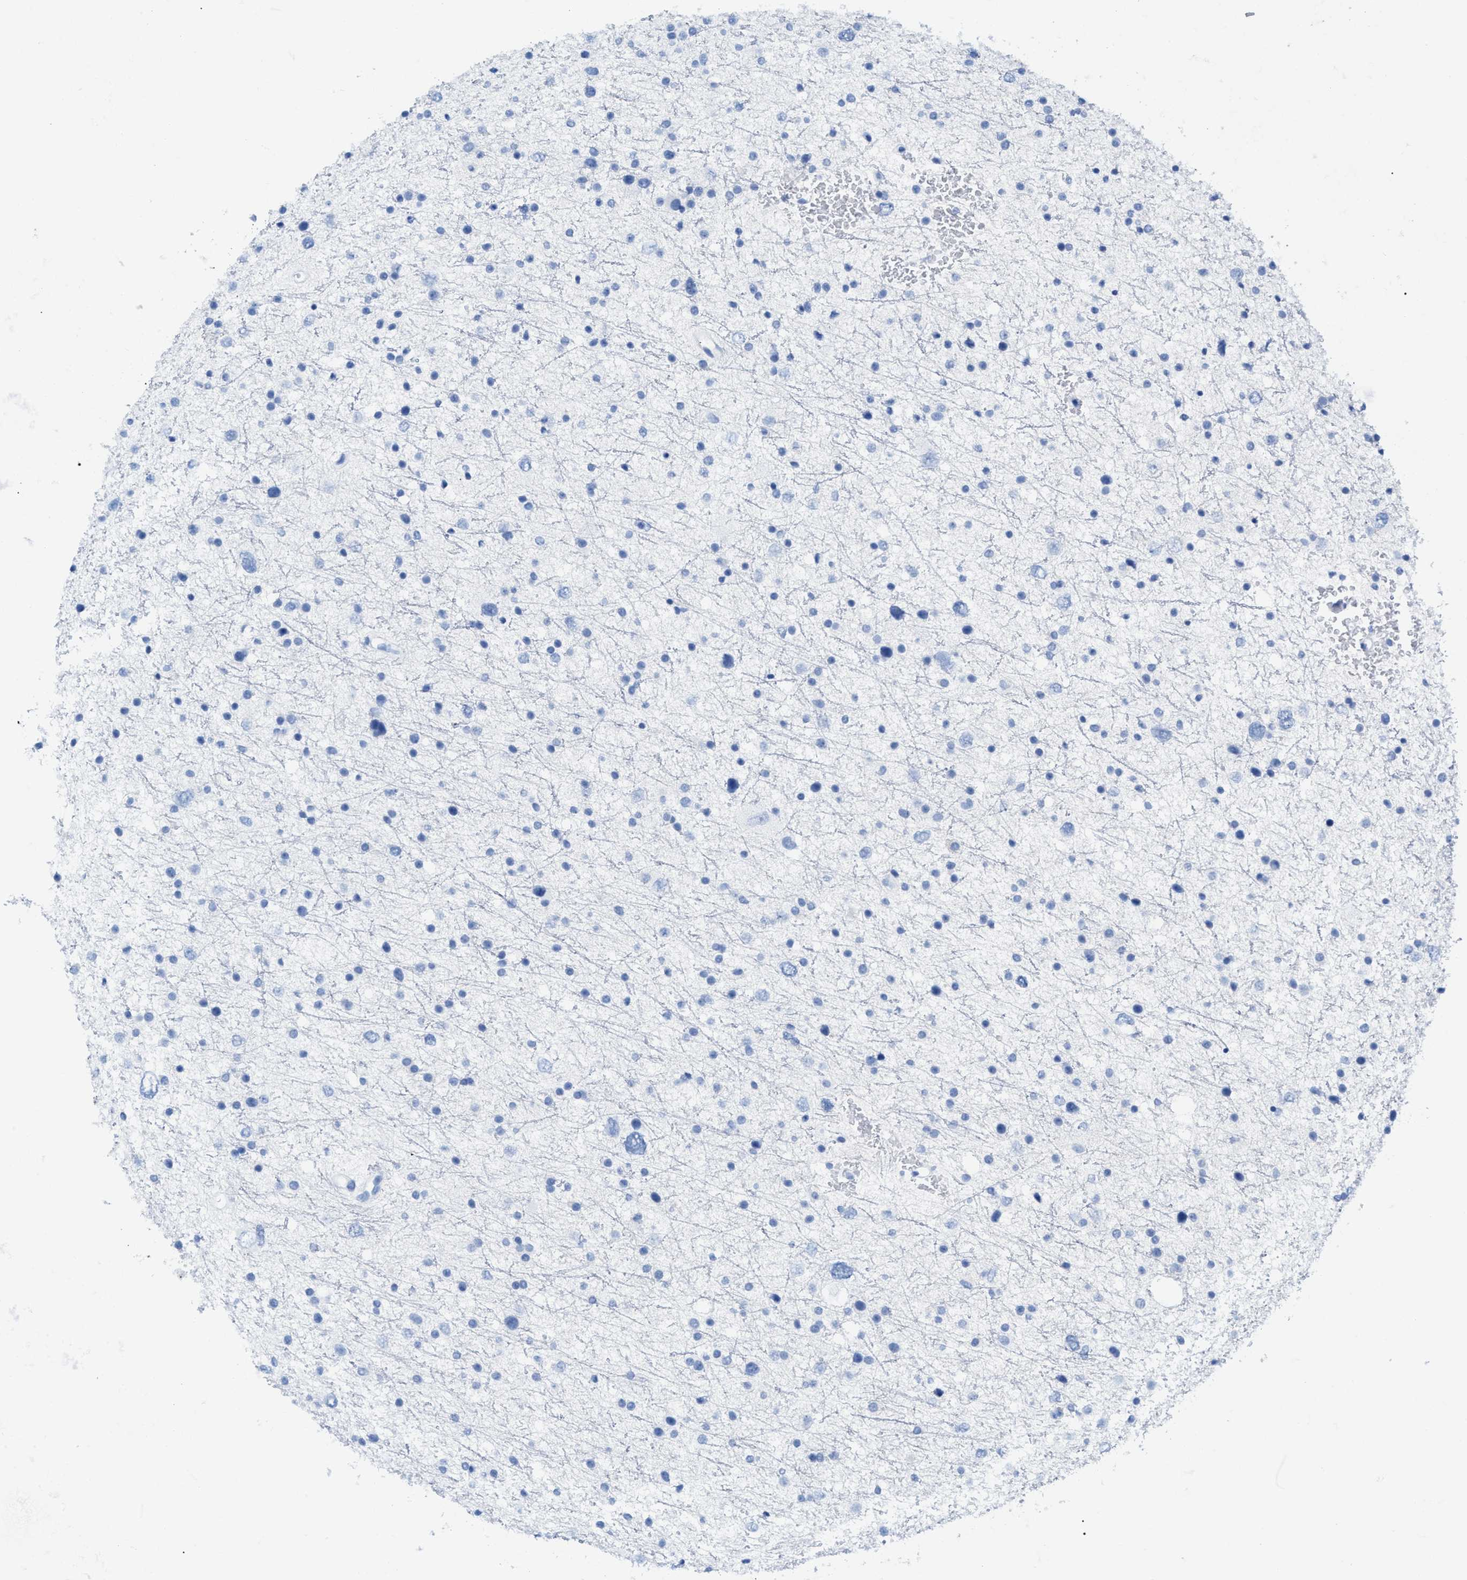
{"staining": {"intensity": "negative", "quantity": "none", "location": "none"}, "tissue": "glioma", "cell_type": "Tumor cells", "image_type": "cancer", "snomed": [{"axis": "morphology", "description": "Glioma, malignant, Low grade"}, {"axis": "topography", "description": "Brain"}], "caption": "Protein analysis of malignant glioma (low-grade) shows no significant positivity in tumor cells.", "gene": "CD5", "patient": {"sex": "female", "age": 37}}